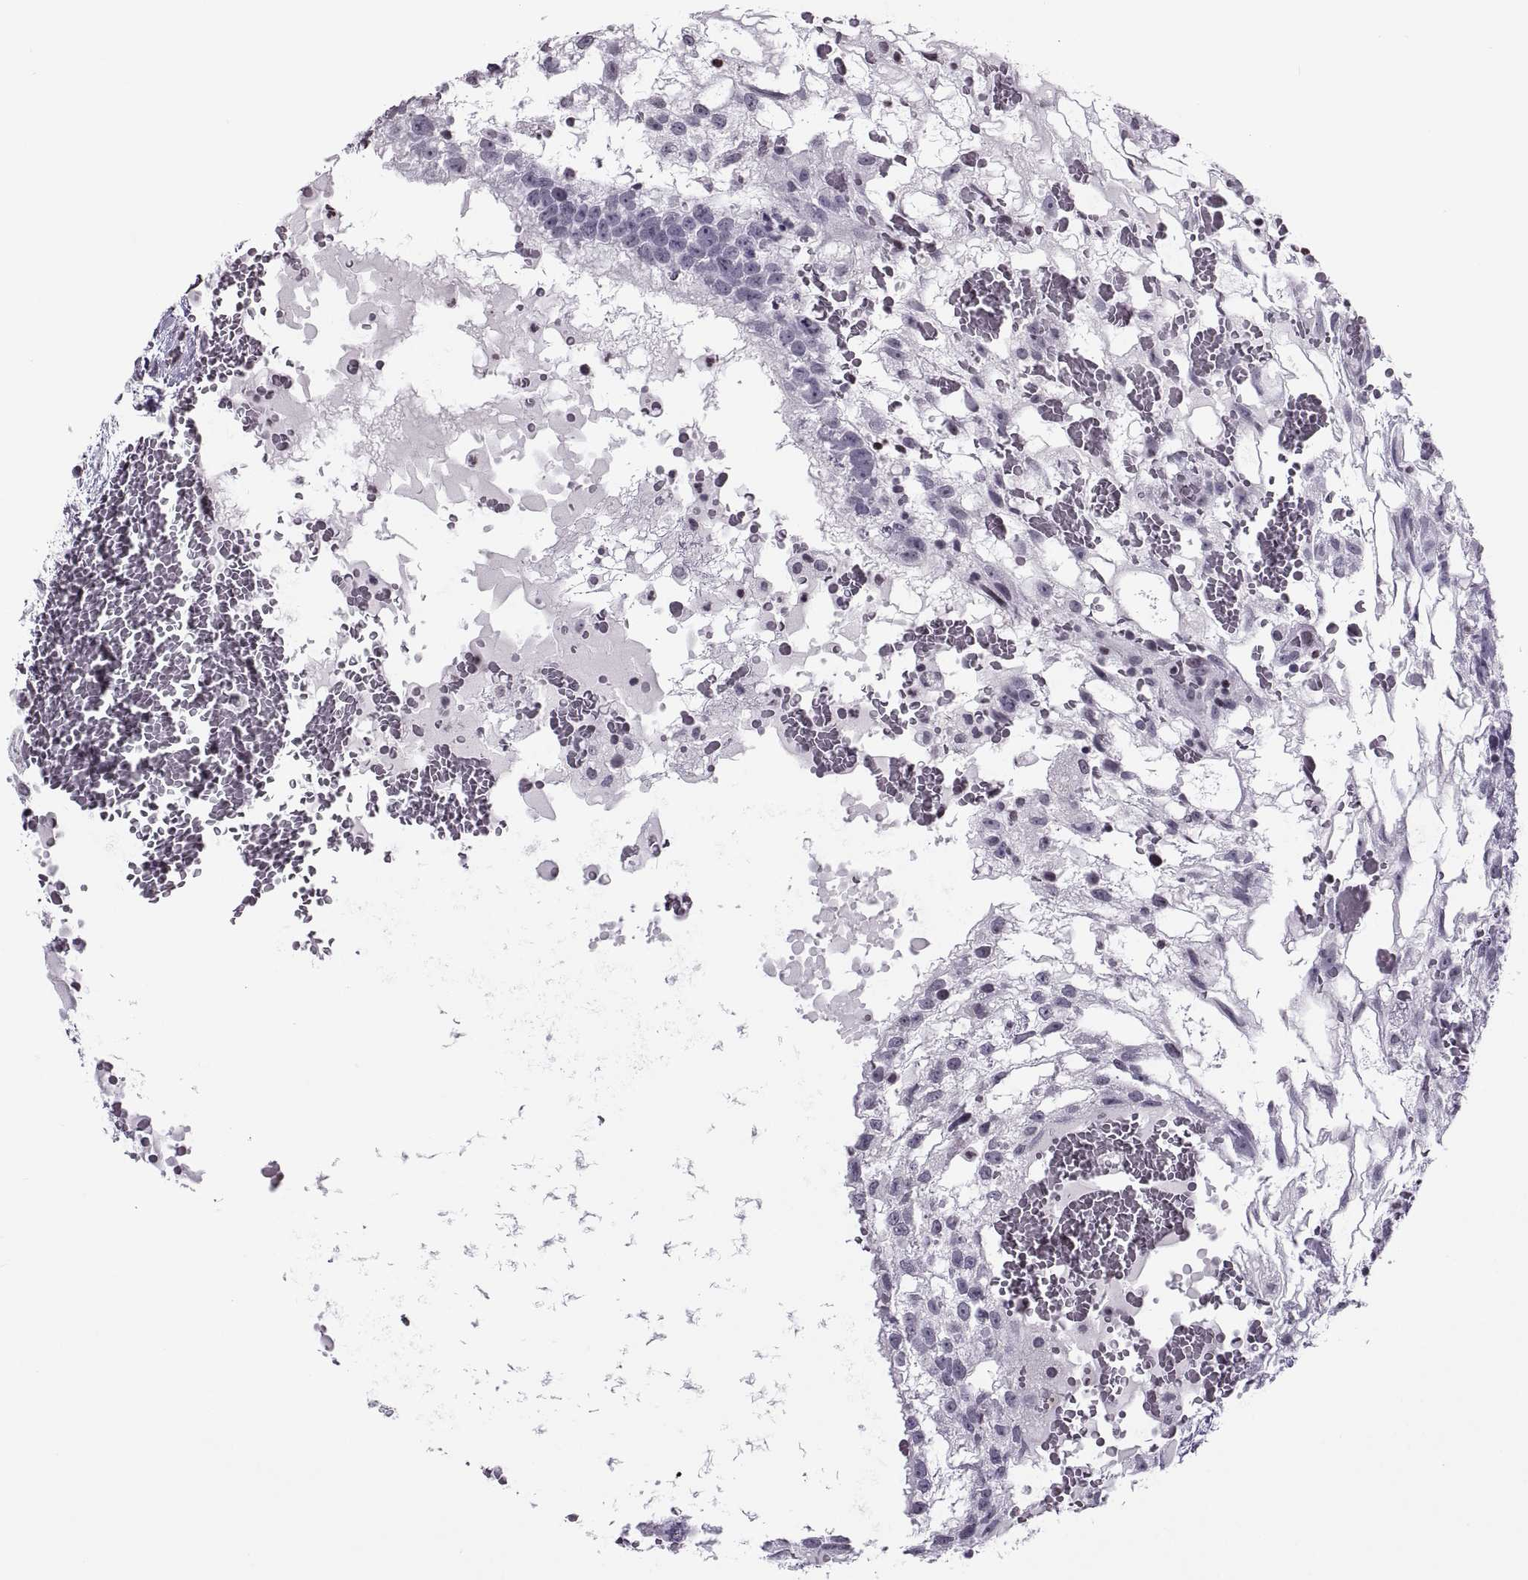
{"staining": {"intensity": "negative", "quantity": "none", "location": "none"}, "tissue": "testis cancer", "cell_type": "Tumor cells", "image_type": "cancer", "snomed": [{"axis": "morphology", "description": "Normal tissue, NOS"}, {"axis": "morphology", "description": "Carcinoma, Embryonal, NOS"}, {"axis": "topography", "description": "Testis"}], "caption": "Testis cancer (embryonal carcinoma) stained for a protein using immunohistochemistry displays no expression tumor cells.", "gene": "H1-8", "patient": {"sex": "male", "age": 32}}